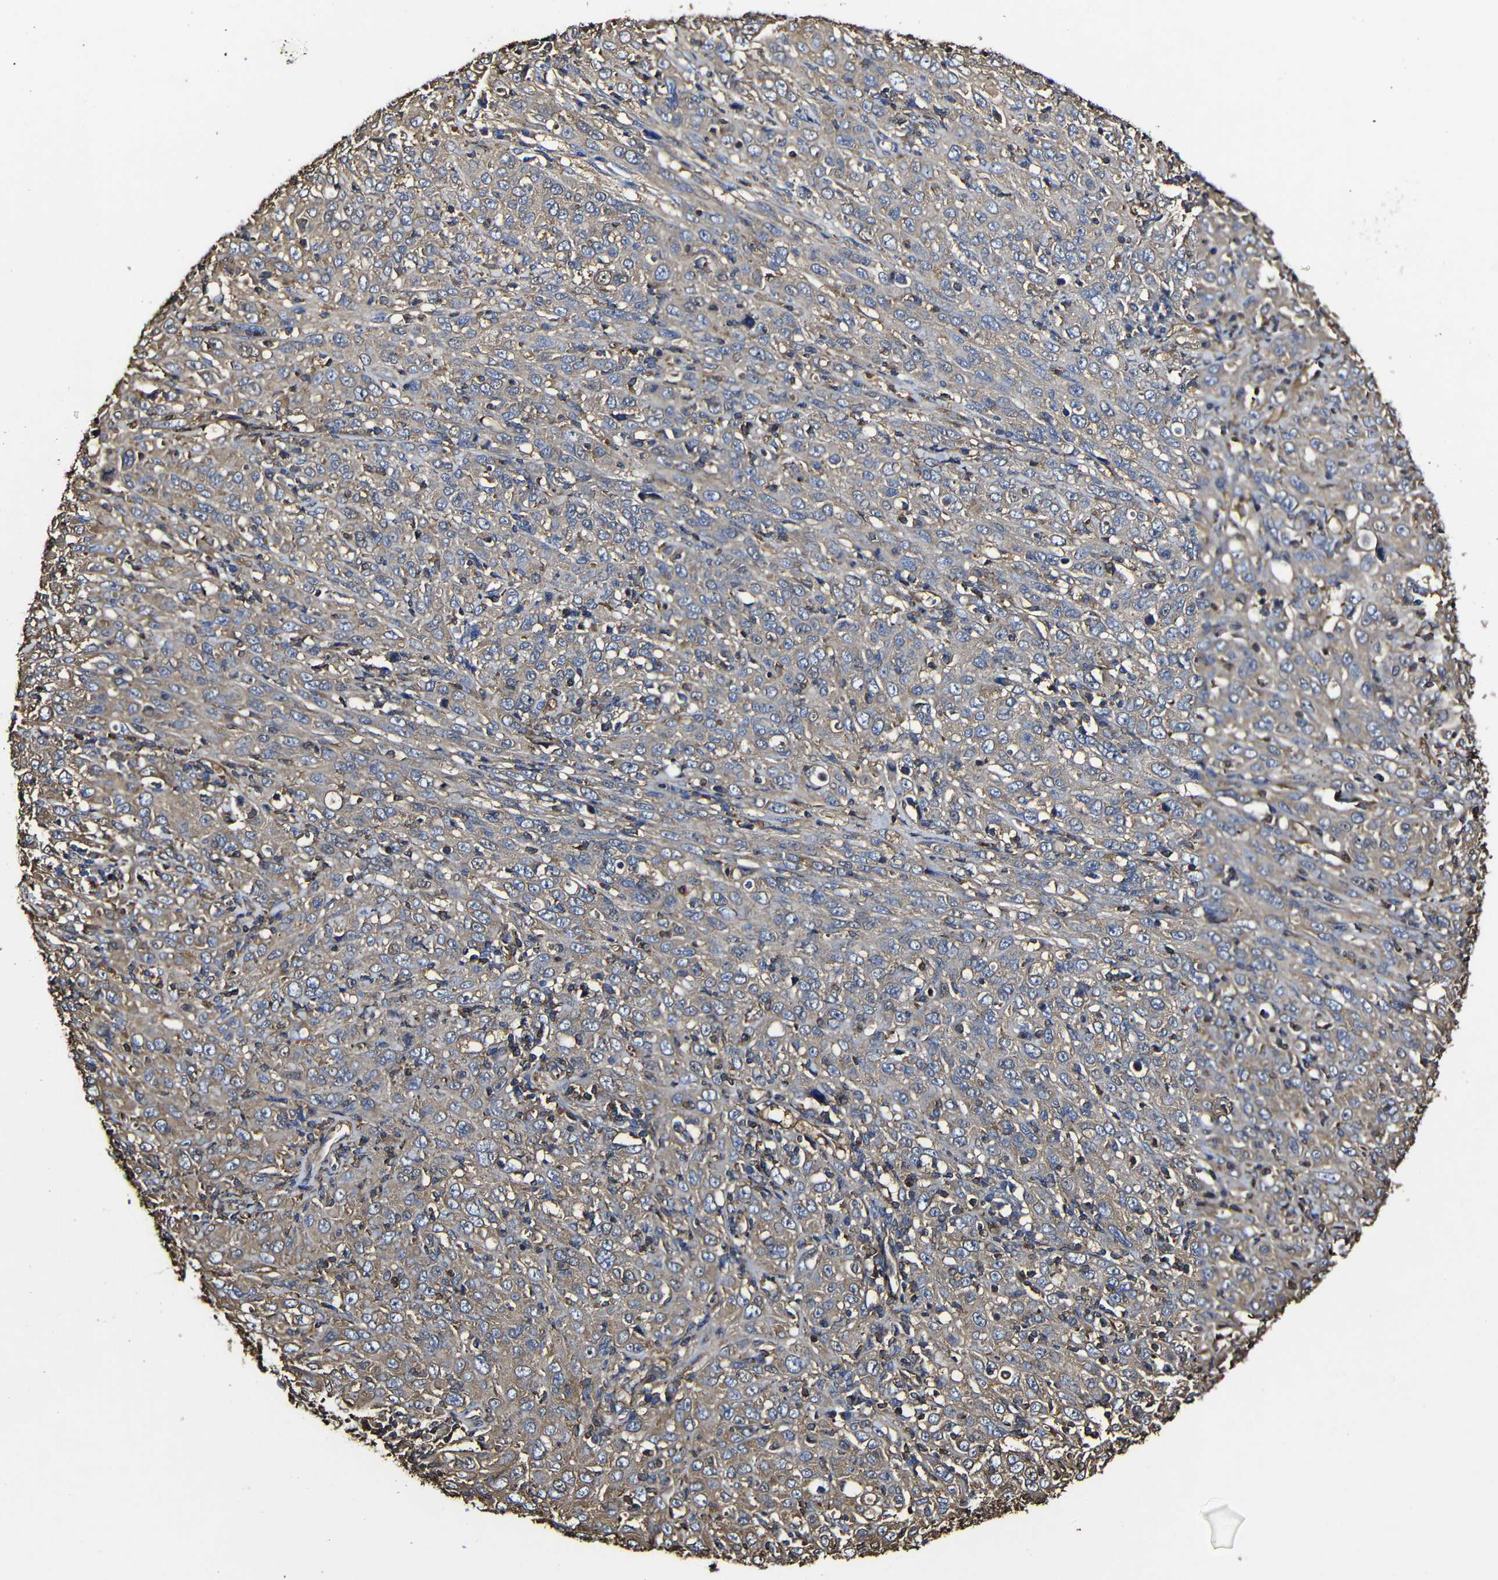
{"staining": {"intensity": "weak", "quantity": ">75%", "location": "cytoplasmic/membranous"}, "tissue": "cervical cancer", "cell_type": "Tumor cells", "image_type": "cancer", "snomed": [{"axis": "morphology", "description": "Squamous cell carcinoma, NOS"}, {"axis": "topography", "description": "Cervix"}], "caption": "Squamous cell carcinoma (cervical) stained with IHC shows weak cytoplasmic/membranous positivity in about >75% of tumor cells.", "gene": "MSN", "patient": {"sex": "female", "age": 46}}